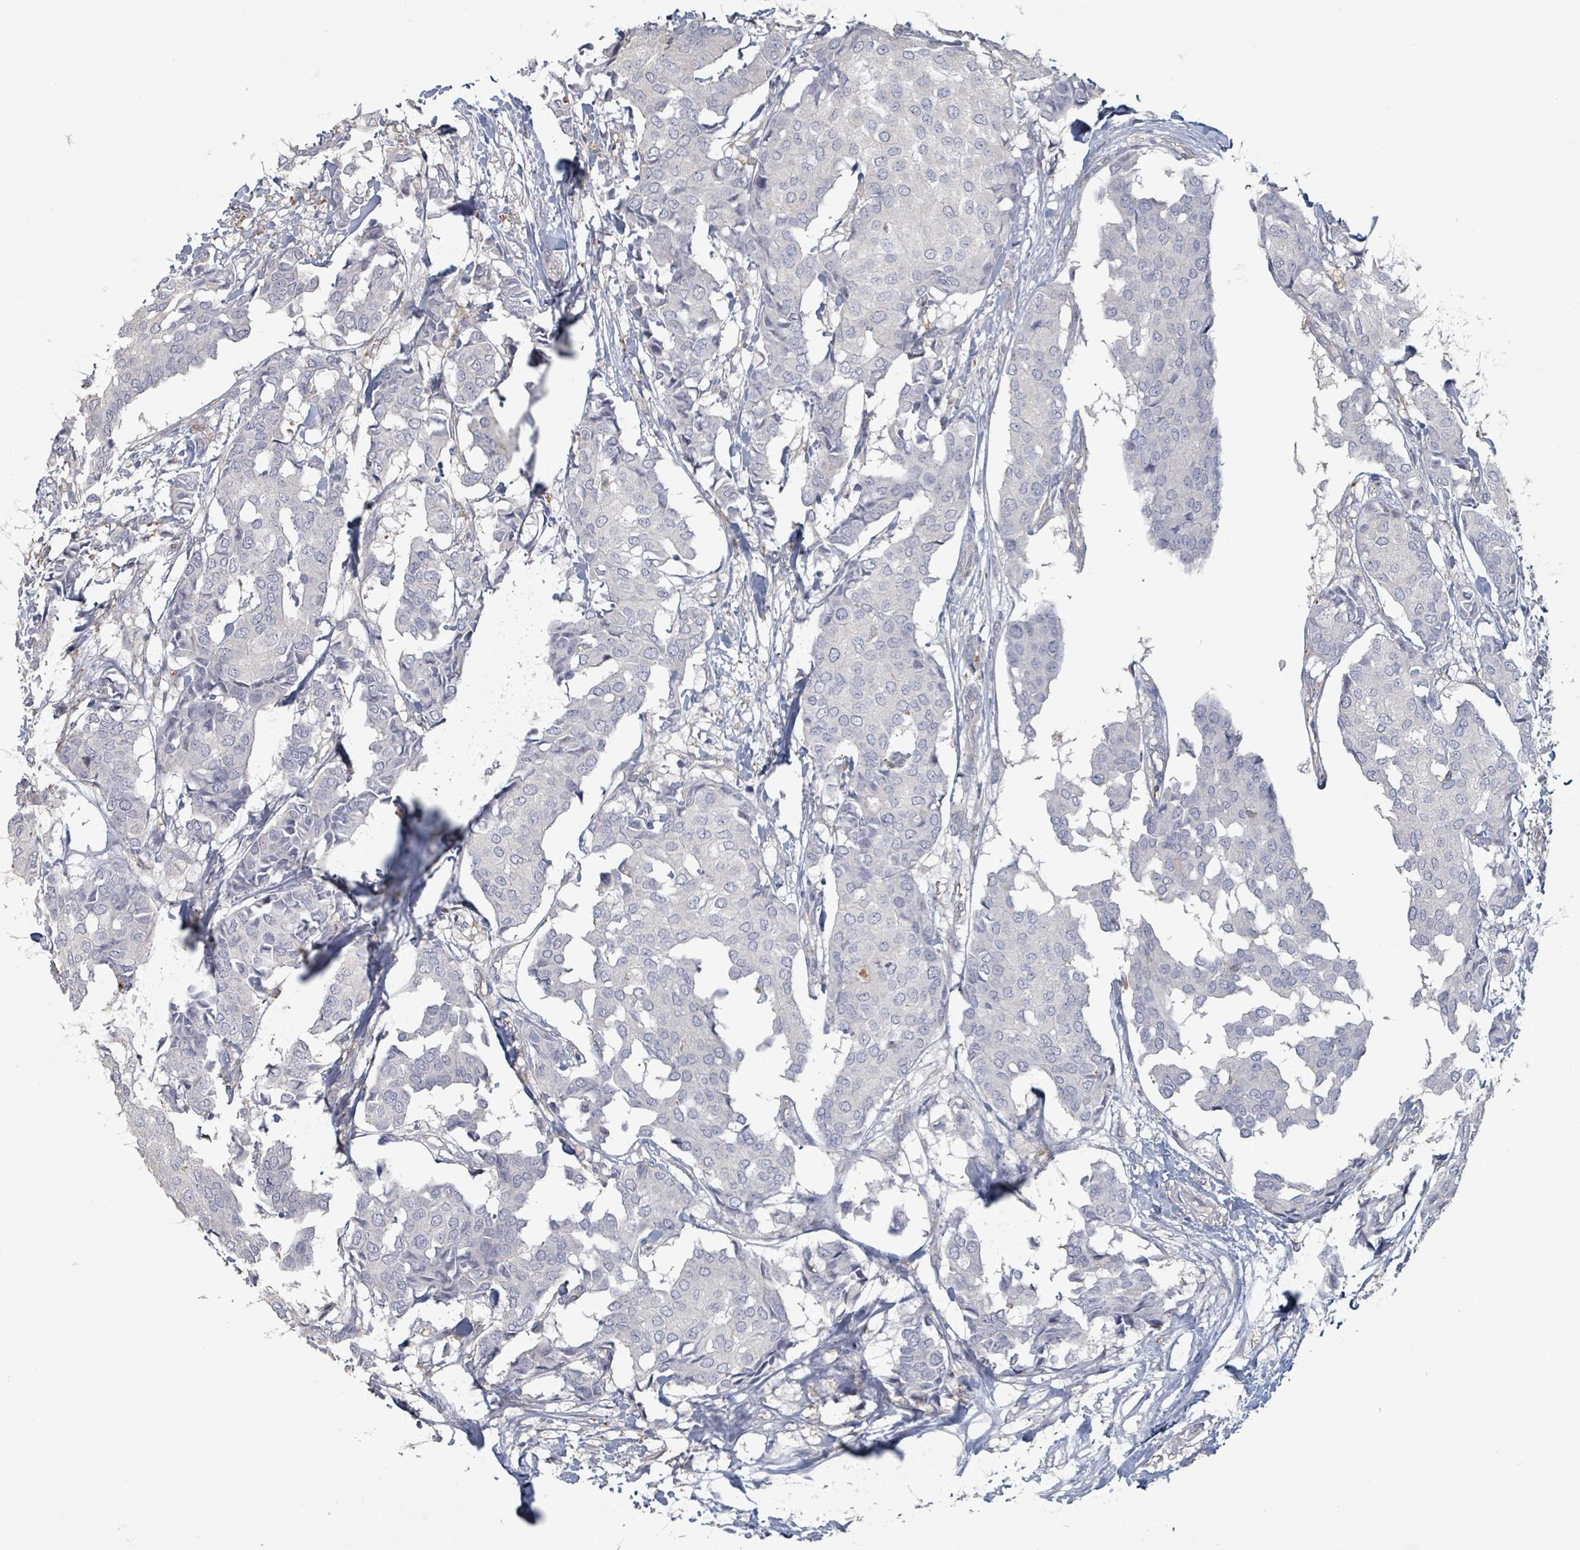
{"staining": {"intensity": "negative", "quantity": "none", "location": "none"}, "tissue": "breast cancer", "cell_type": "Tumor cells", "image_type": "cancer", "snomed": [{"axis": "morphology", "description": "Duct carcinoma"}, {"axis": "topography", "description": "Breast"}], "caption": "Tumor cells are negative for brown protein staining in breast infiltrating ductal carcinoma.", "gene": "PLAUR", "patient": {"sex": "female", "age": 75}}